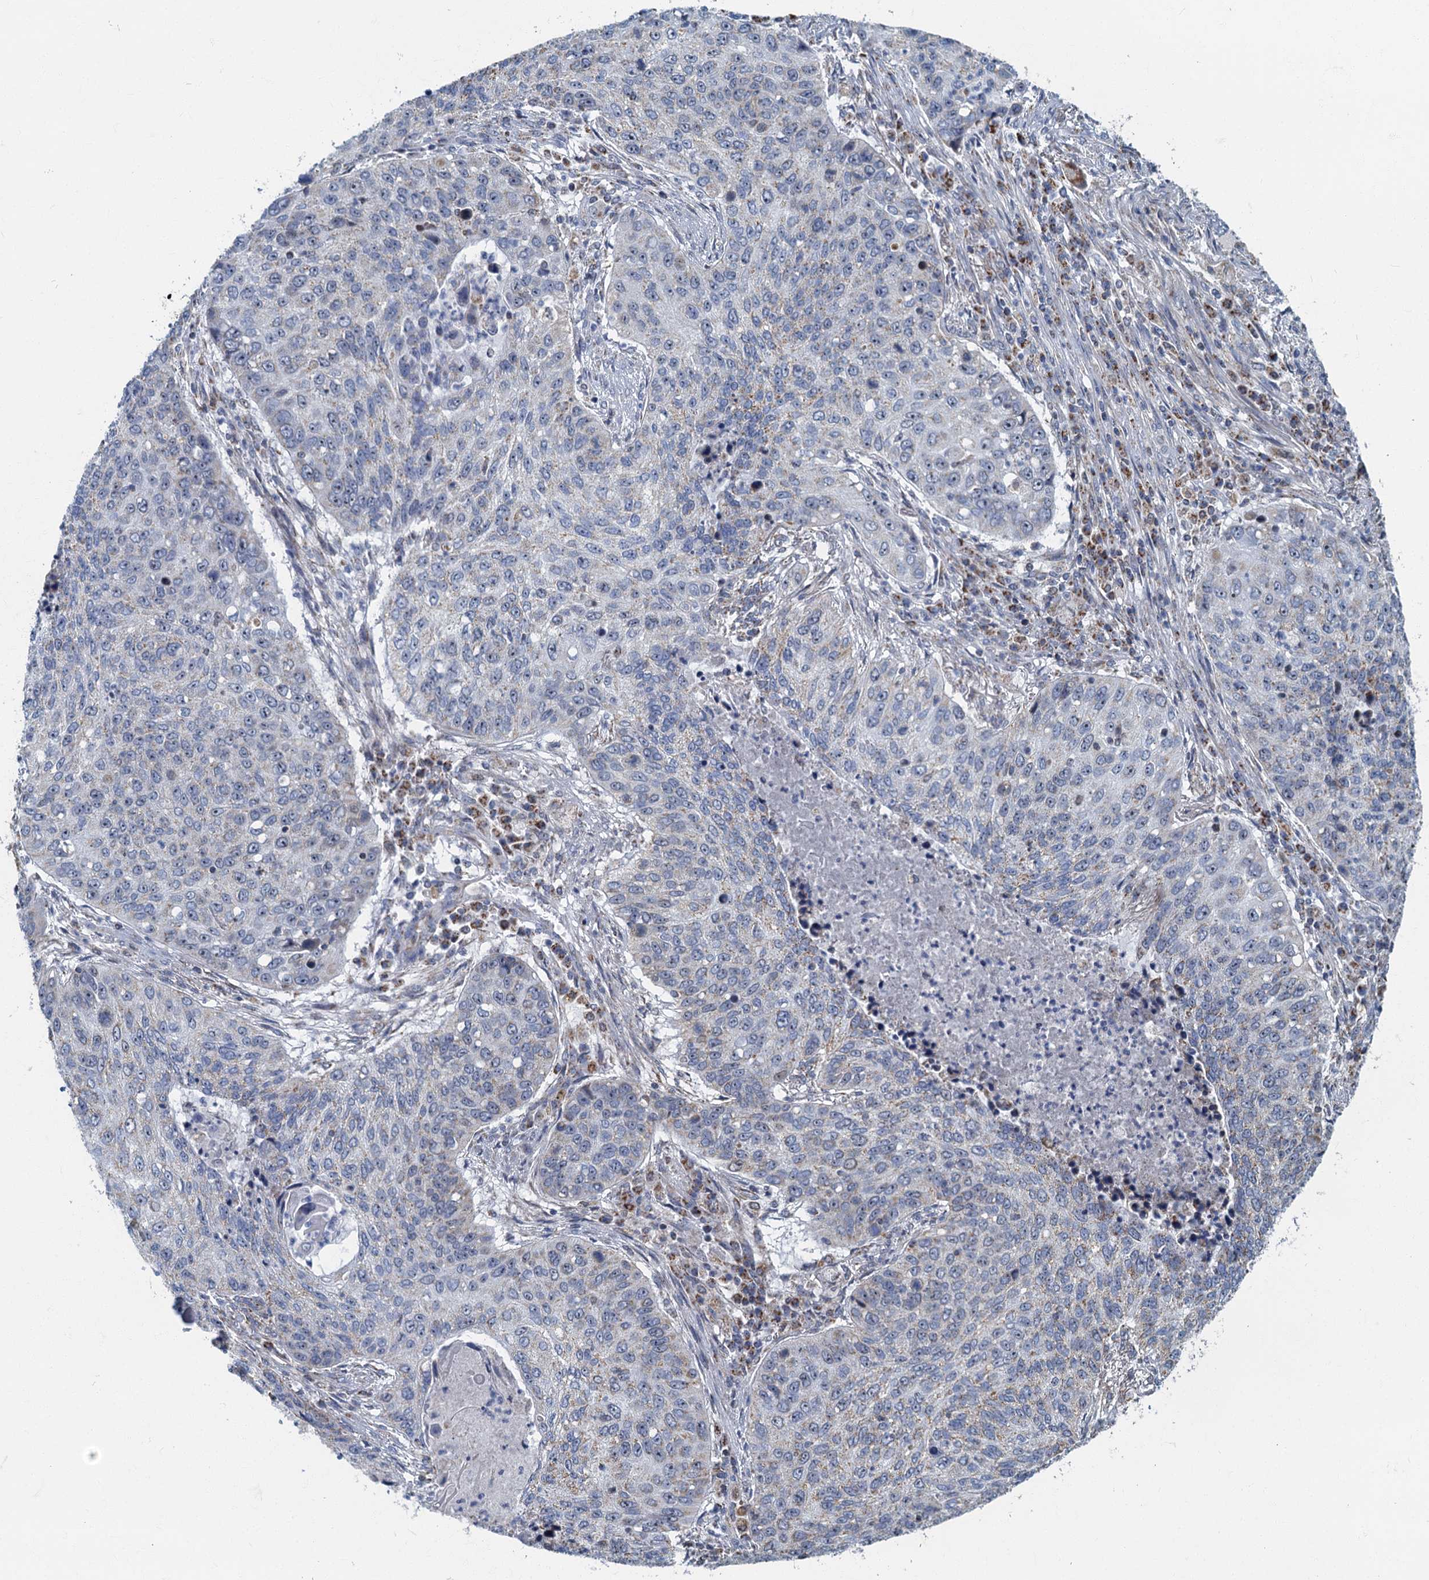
{"staining": {"intensity": "weak", "quantity": "<25%", "location": "cytoplasmic/membranous"}, "tissue": "lung cancer", "cell_type": "Tumor cells", "image_type": "cancer", "snomed": [{"axis": "morphology", "description": "Squamous cell carcinoma, NOS"}, {"axis": "topography", "description": "Lung"}], "caption": "Immunohistochemistry photomicrograph of neoplastic tissue: squamous cell carcinoma (lung) stained with DAB exhibits no significant protein positivity in tumor cells.", "gene": "RAD9B", "patient": {"sex": "female", "age": 63}}